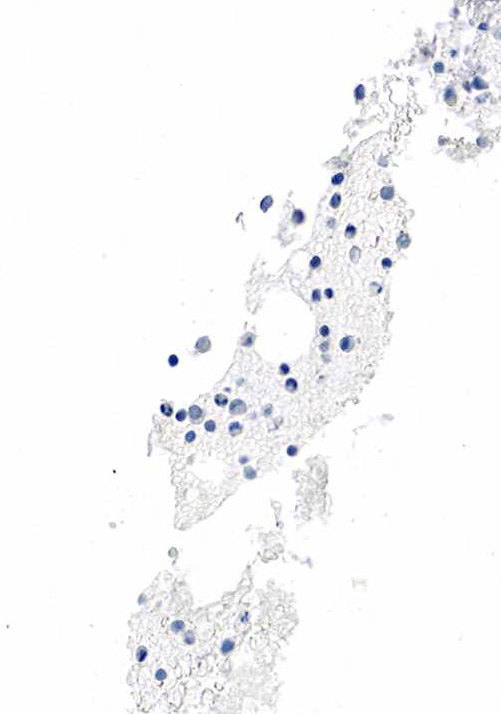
{"staining": {"intensity": "negative", "quantity": "none", "location": "none"}, "tissue": "bone marrow", "cell_type": "Hematopoietic cells", "image_type": "normal", "snomed": [{"axis": "morphology", "description": "Normal tissue, NOS"}, {"axis": "topography", "description": "Bone marrow"}], "caption": "There is no significant positivity in hematopoietic cells of bone marrow. (DAB (3,3'-diaminobenzidine) IHC visualized using brightfield microscopy, high magnification).", "gene": "KLK3", "patient": {"sex": "female", "age": 74}}